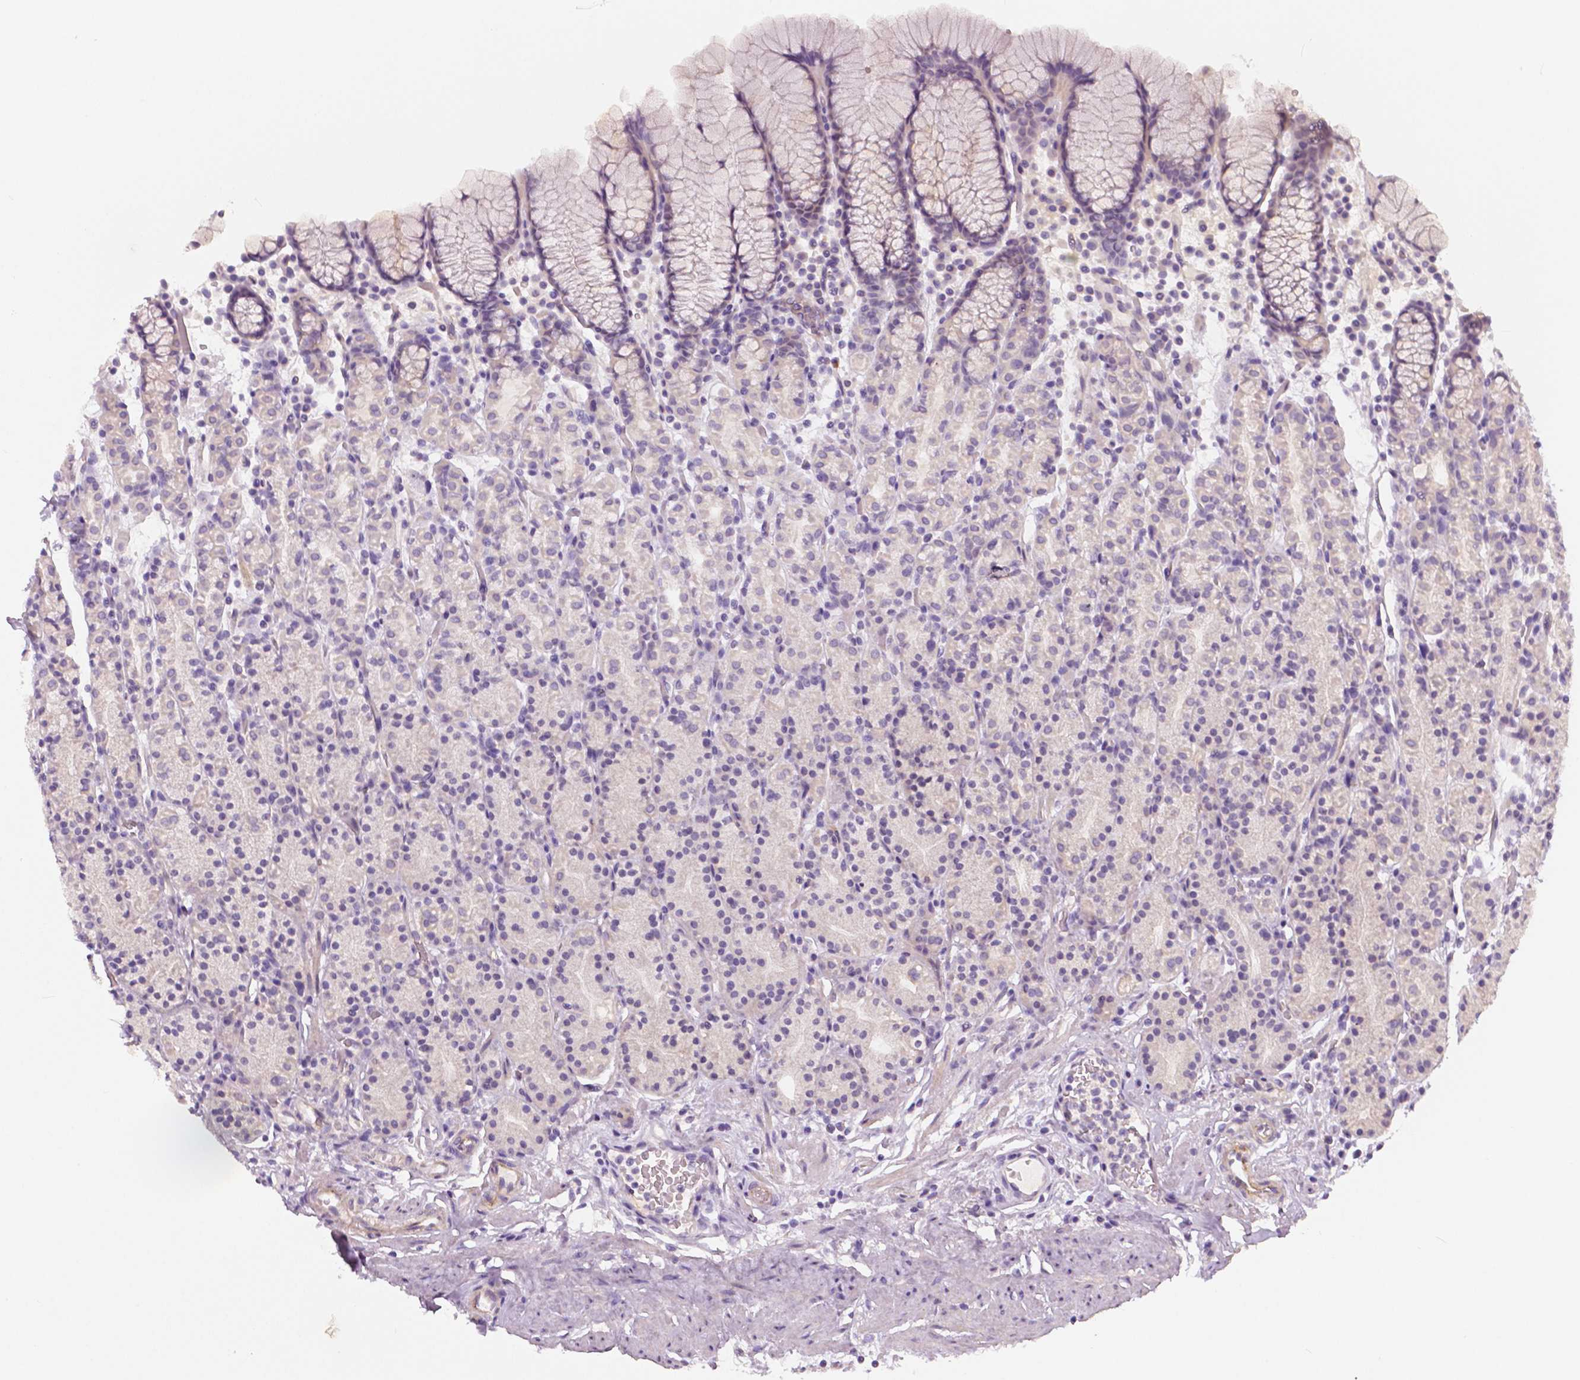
{"staining": {"intensity": "negative", "quantity": "none", "location": "none"}, "tissue": "stomach", "cell_type": "Glandular cells", "image_type": "normal", "snomed": [{"axis": "morphology", "description": "Normal tissue, NOS"}, {"axis": "topography", "description": "Stomach, upper"}, {"axis": "topography", "description": "Stomach"}], "caption": "Immunohistochemical staining of benign stomach reveals no significant expression in glandular cells.", "gene": "FLT1", "patient": {"sex": "male", "age": 62}}